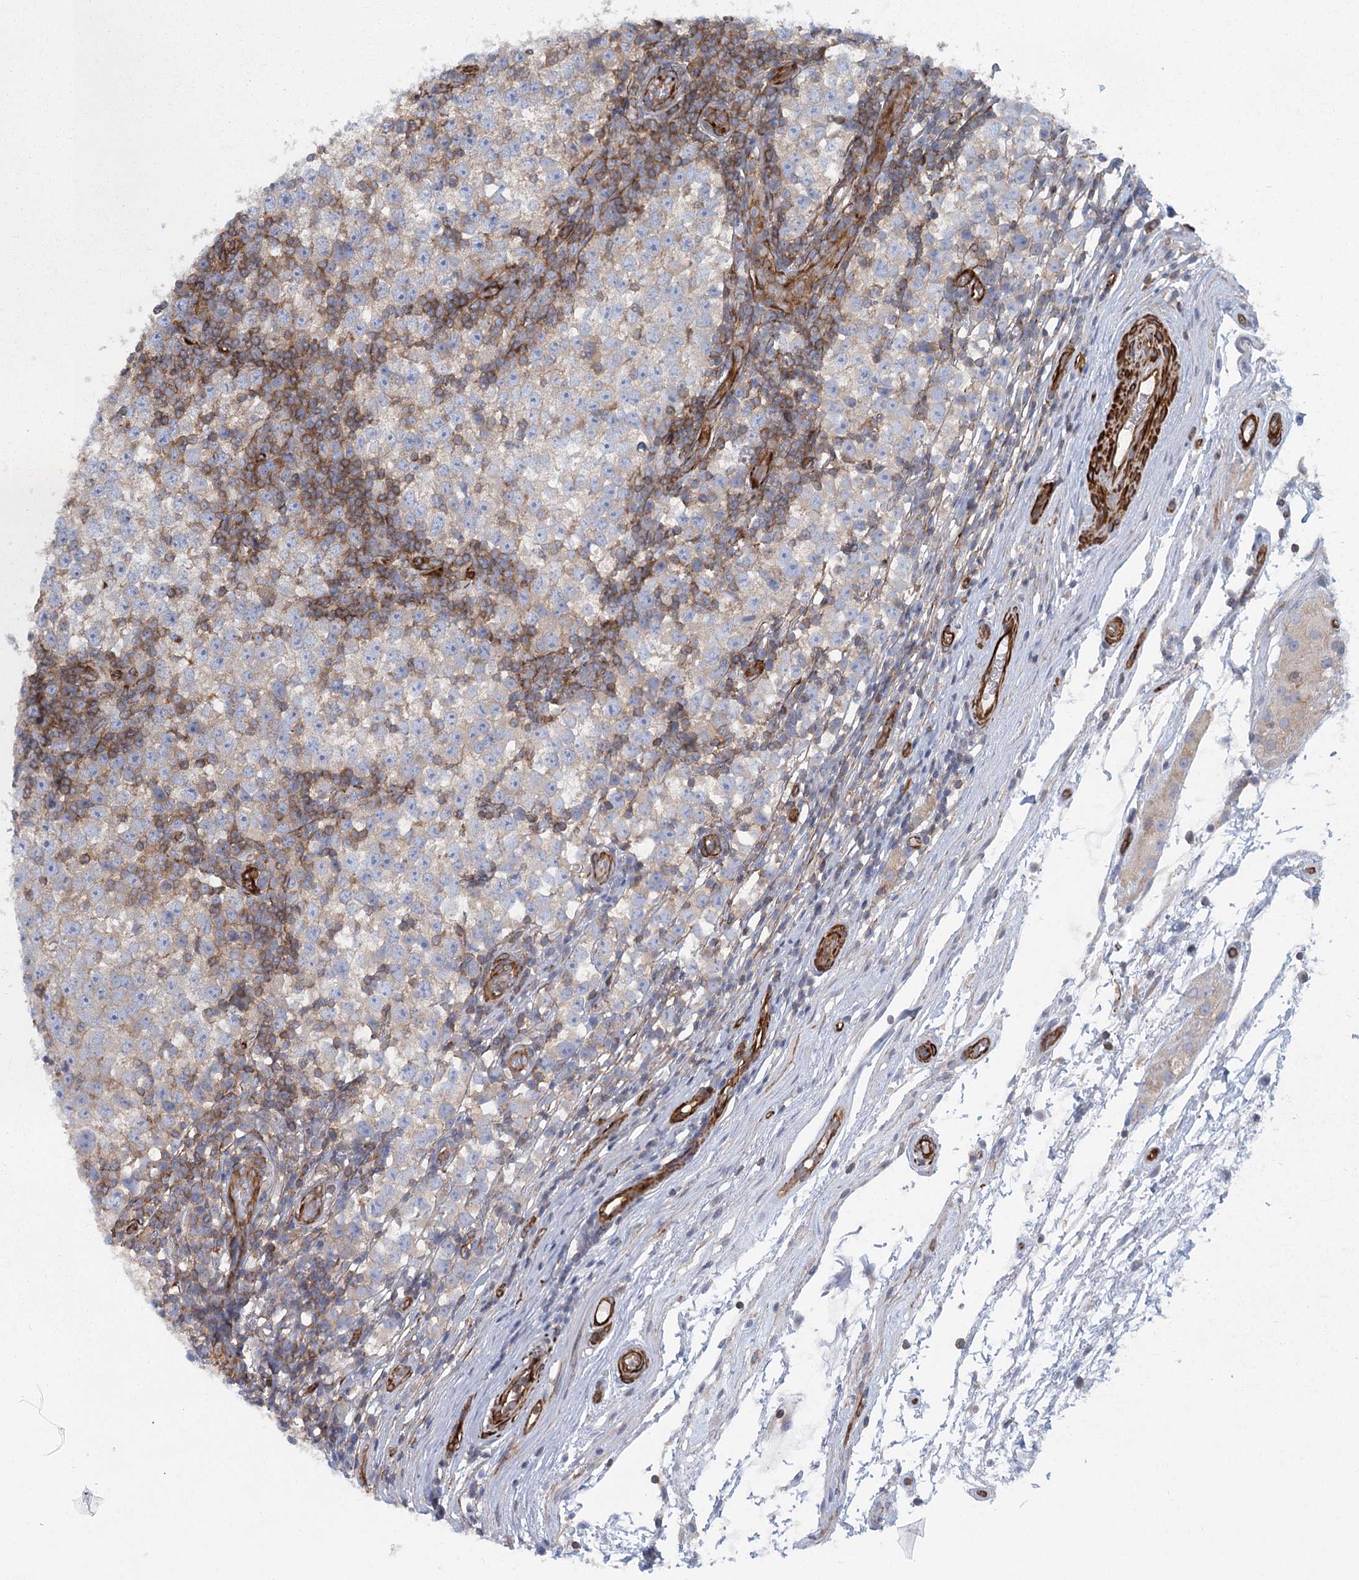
{"staining": {"intensity": "negative", "quantity": "none", "location": "none"}, "tissue": "testis cancer", "cell_type": "Tumor cells", "image_type": "cancer", "snomed": [{"axis": "morphology", "description": "Seminoma, NOS"}, {"axis": "topography", "description": "Testis"}], "caption": "Tumor cells are negative for protein expression in human seminoma (testis).", "gene": "IFT46", "patient": {"sex": "male", "age": 65}}